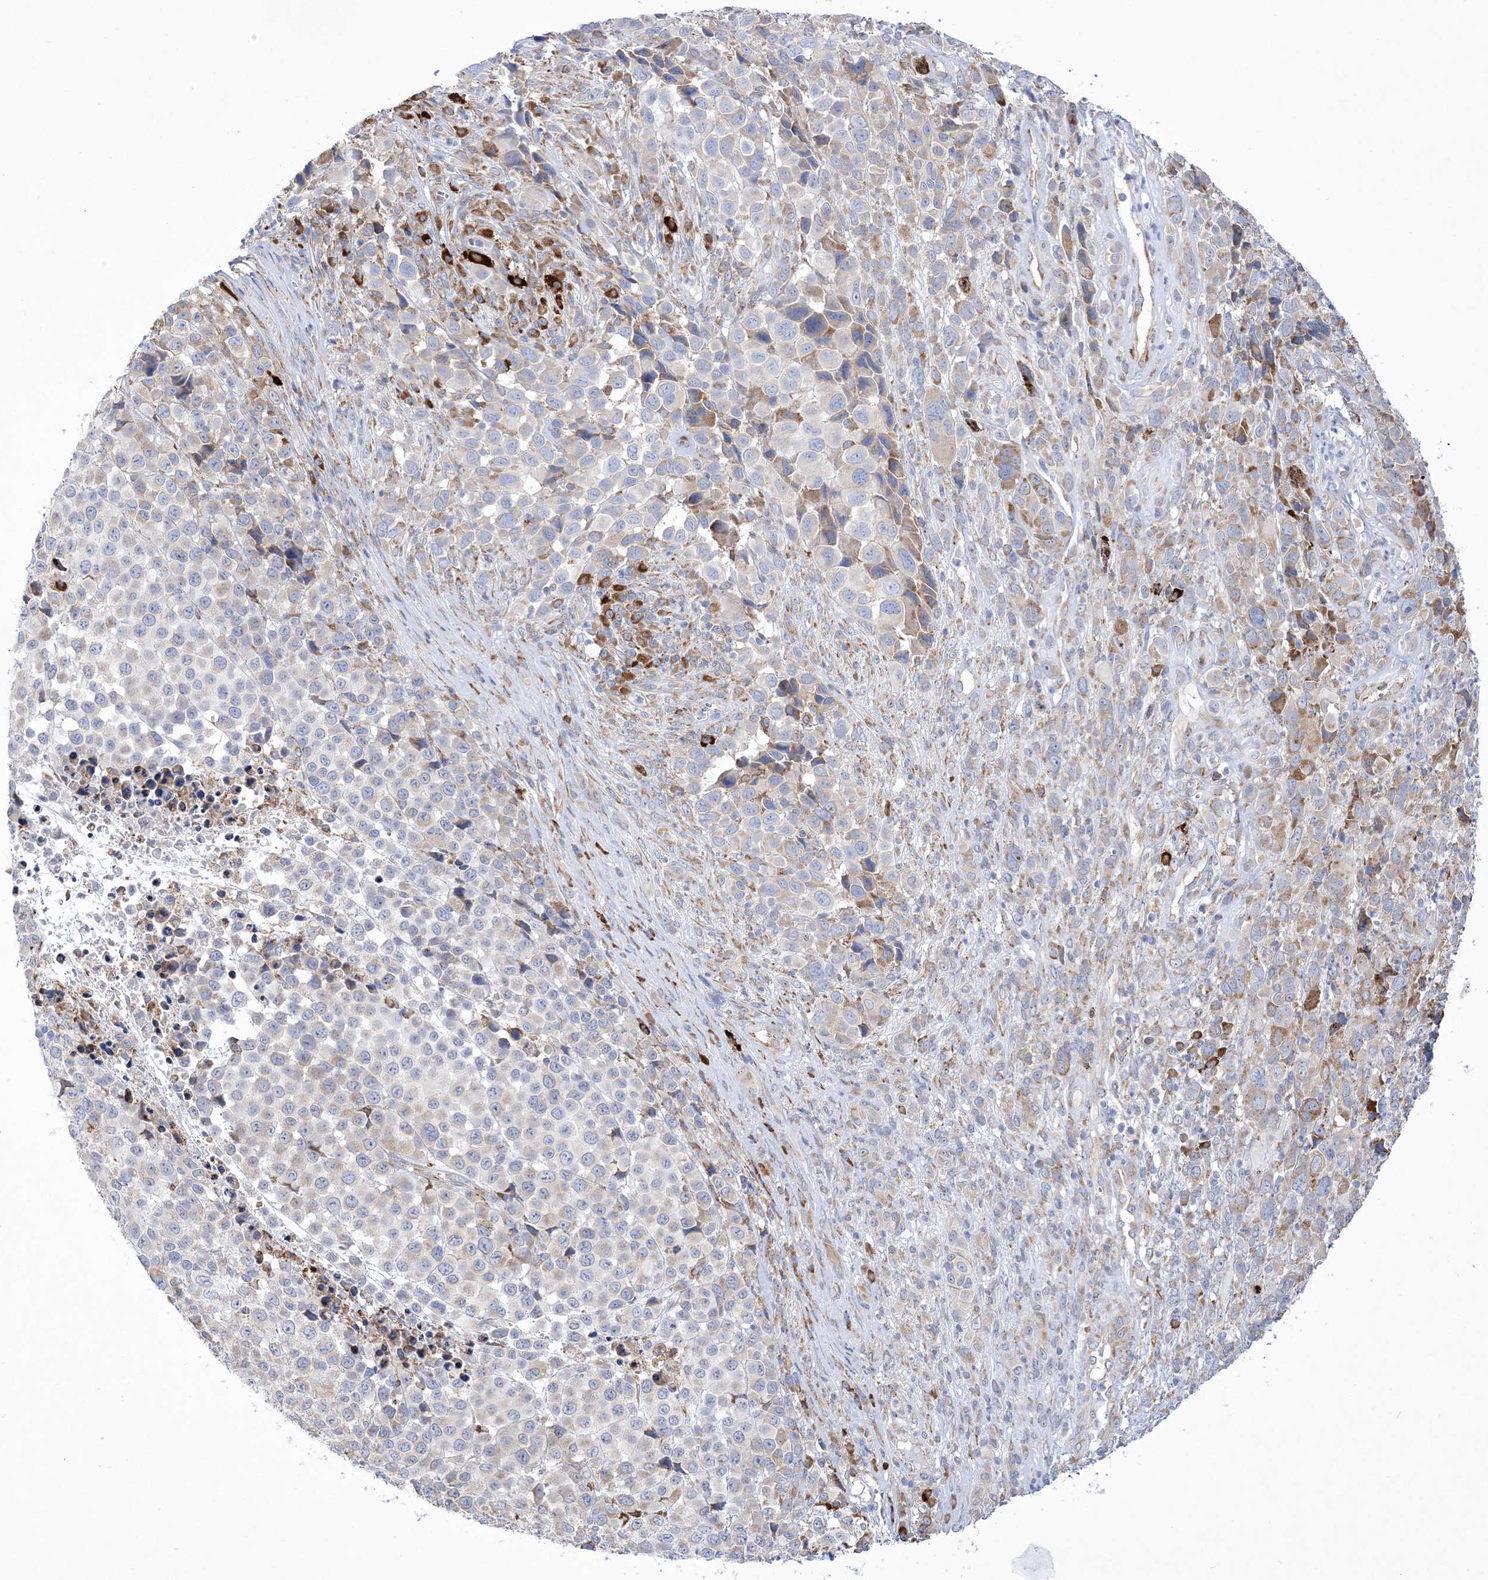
{"staining": {"intensity": "negative", "quantity": "none", "location": "none"}, "tissue": "melanoma", "cell_type": "Tumor cells", "image_type": "cancer", "snomed": [{"axis": "morphology", "description": "Malignant melanoma, NOS"}, {"axis": "topography", "description": "Skin of trunk"}], "caption": "A photomicrograph of human malignant melanoma is negative for staining in tumor cells.", "gene": "MED31", "patient": {"sex": "male", "age": 71}}